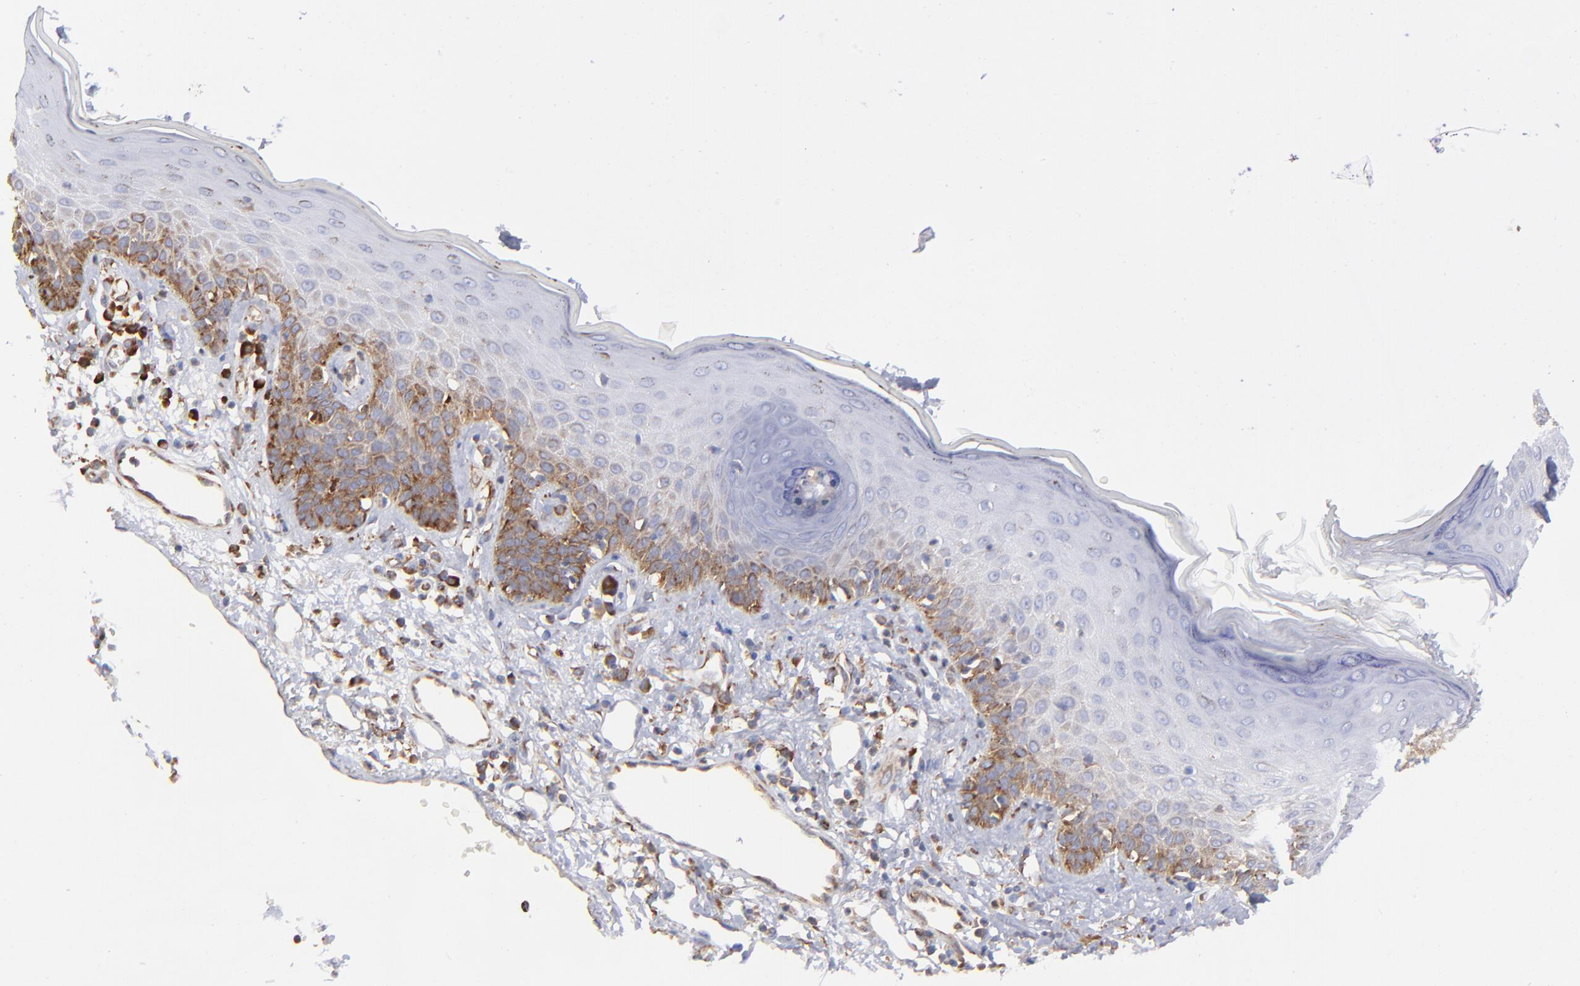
{"staining": {"intensity": "strong", "quantity": "25%-75%", "location": "cytoplasmic/membranous"}, "tissue": "skin cancer", "cell_type": "Tumor cells", "image_type": "cancer", "snomed": [{"axis": "morphology", "description": "Squamous cell carcinoma, NOS"}, {"axis": "topography", "description": "Skin"}], "caption": "Immunohistochemical staining of skin squamous cell carcinoma shows high levels of strong cytoplasmic/membranous expression in approximately 25%-75% of tumor cells.", "gene": "EIF2AK2", "patient": {"sex": "female", "age": 59}}